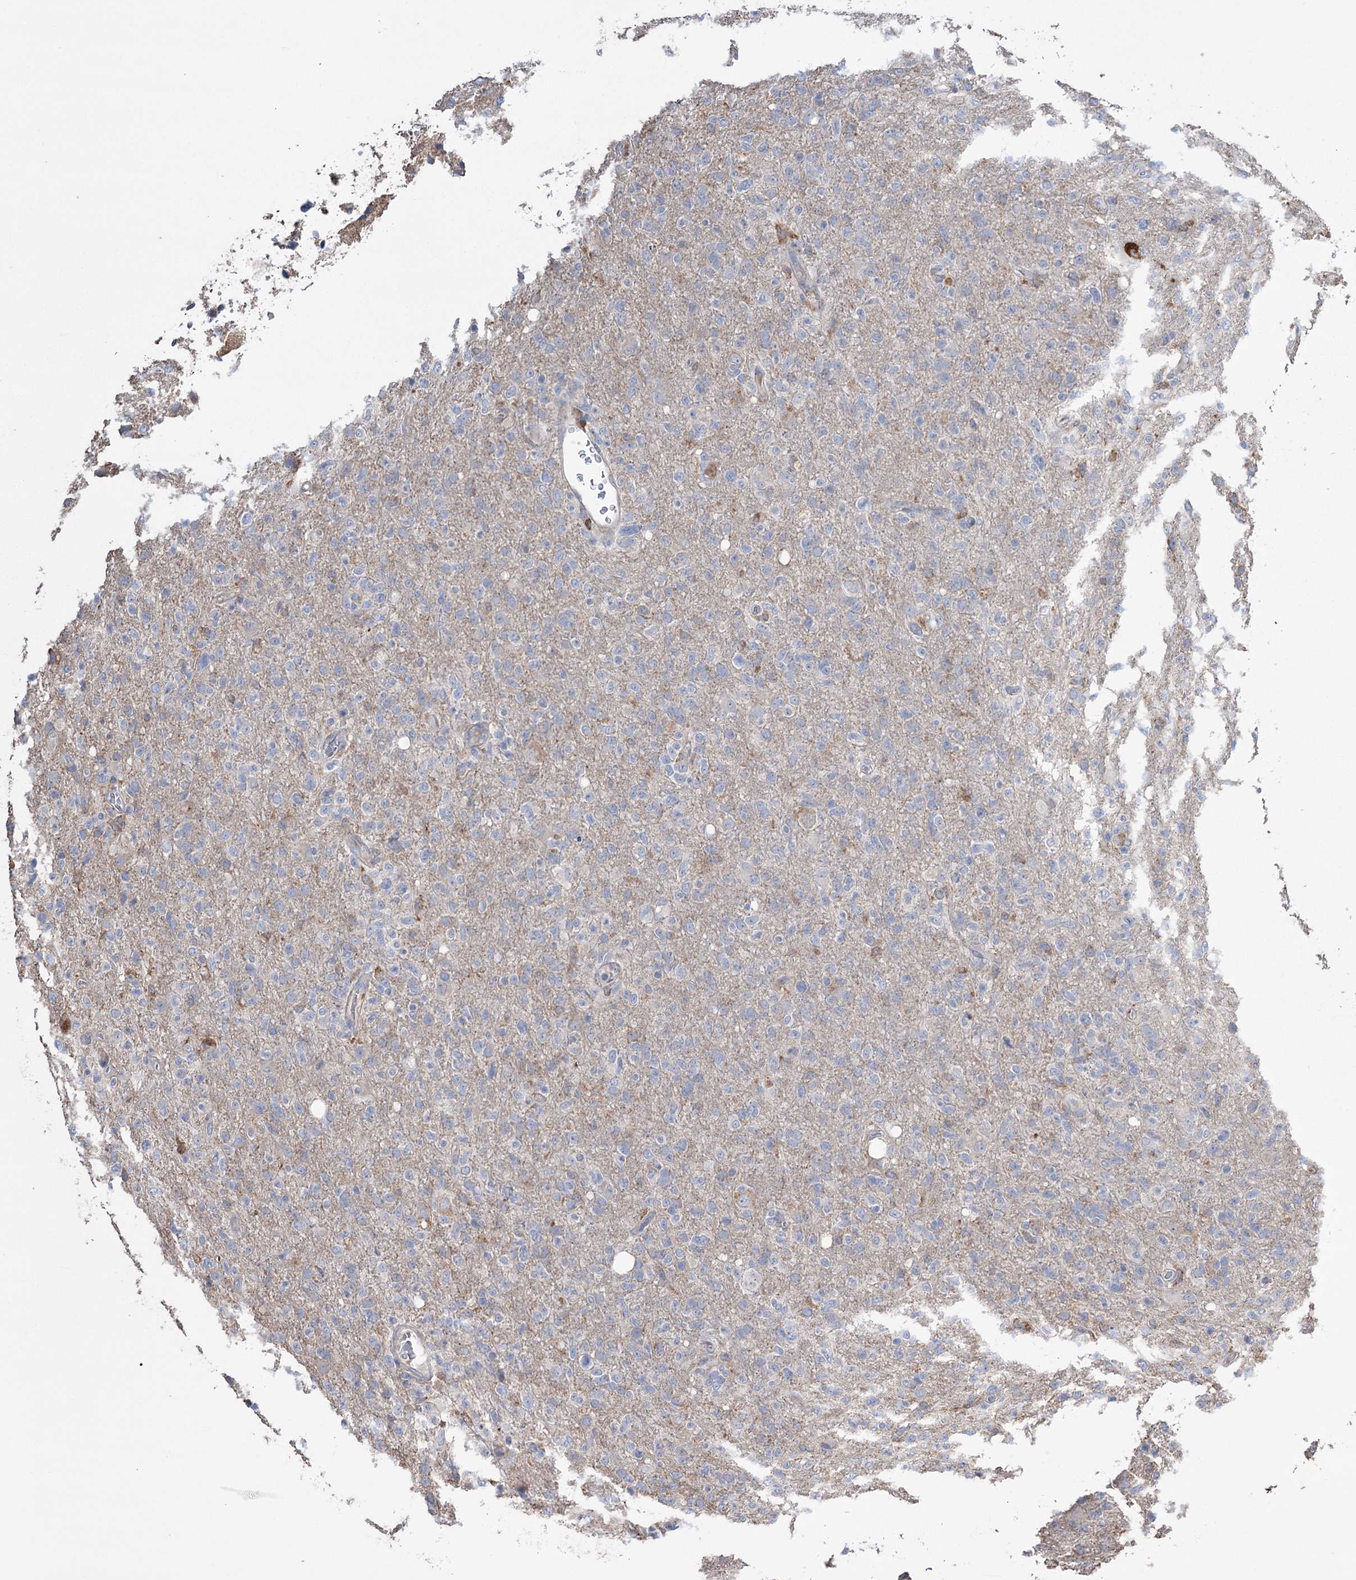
{"staining": {"intensity": "negative", "quantity": "none", "location": "none"}, "tissue": "glioma", "cell_type": "Tumor cells", "image_type": "cancer", "snomed": [{"axis": "morphology", "description": "Glioma, malignant, High grade"}, {"axis": "topography", "description": "Brain"}], "caption": "Human glioma stained for a protein using immunohistochemistry (IHC) displays no staining in tumor cells.", "gene": "TRIM71", "patient": {"sex": "female", "age": 57}}